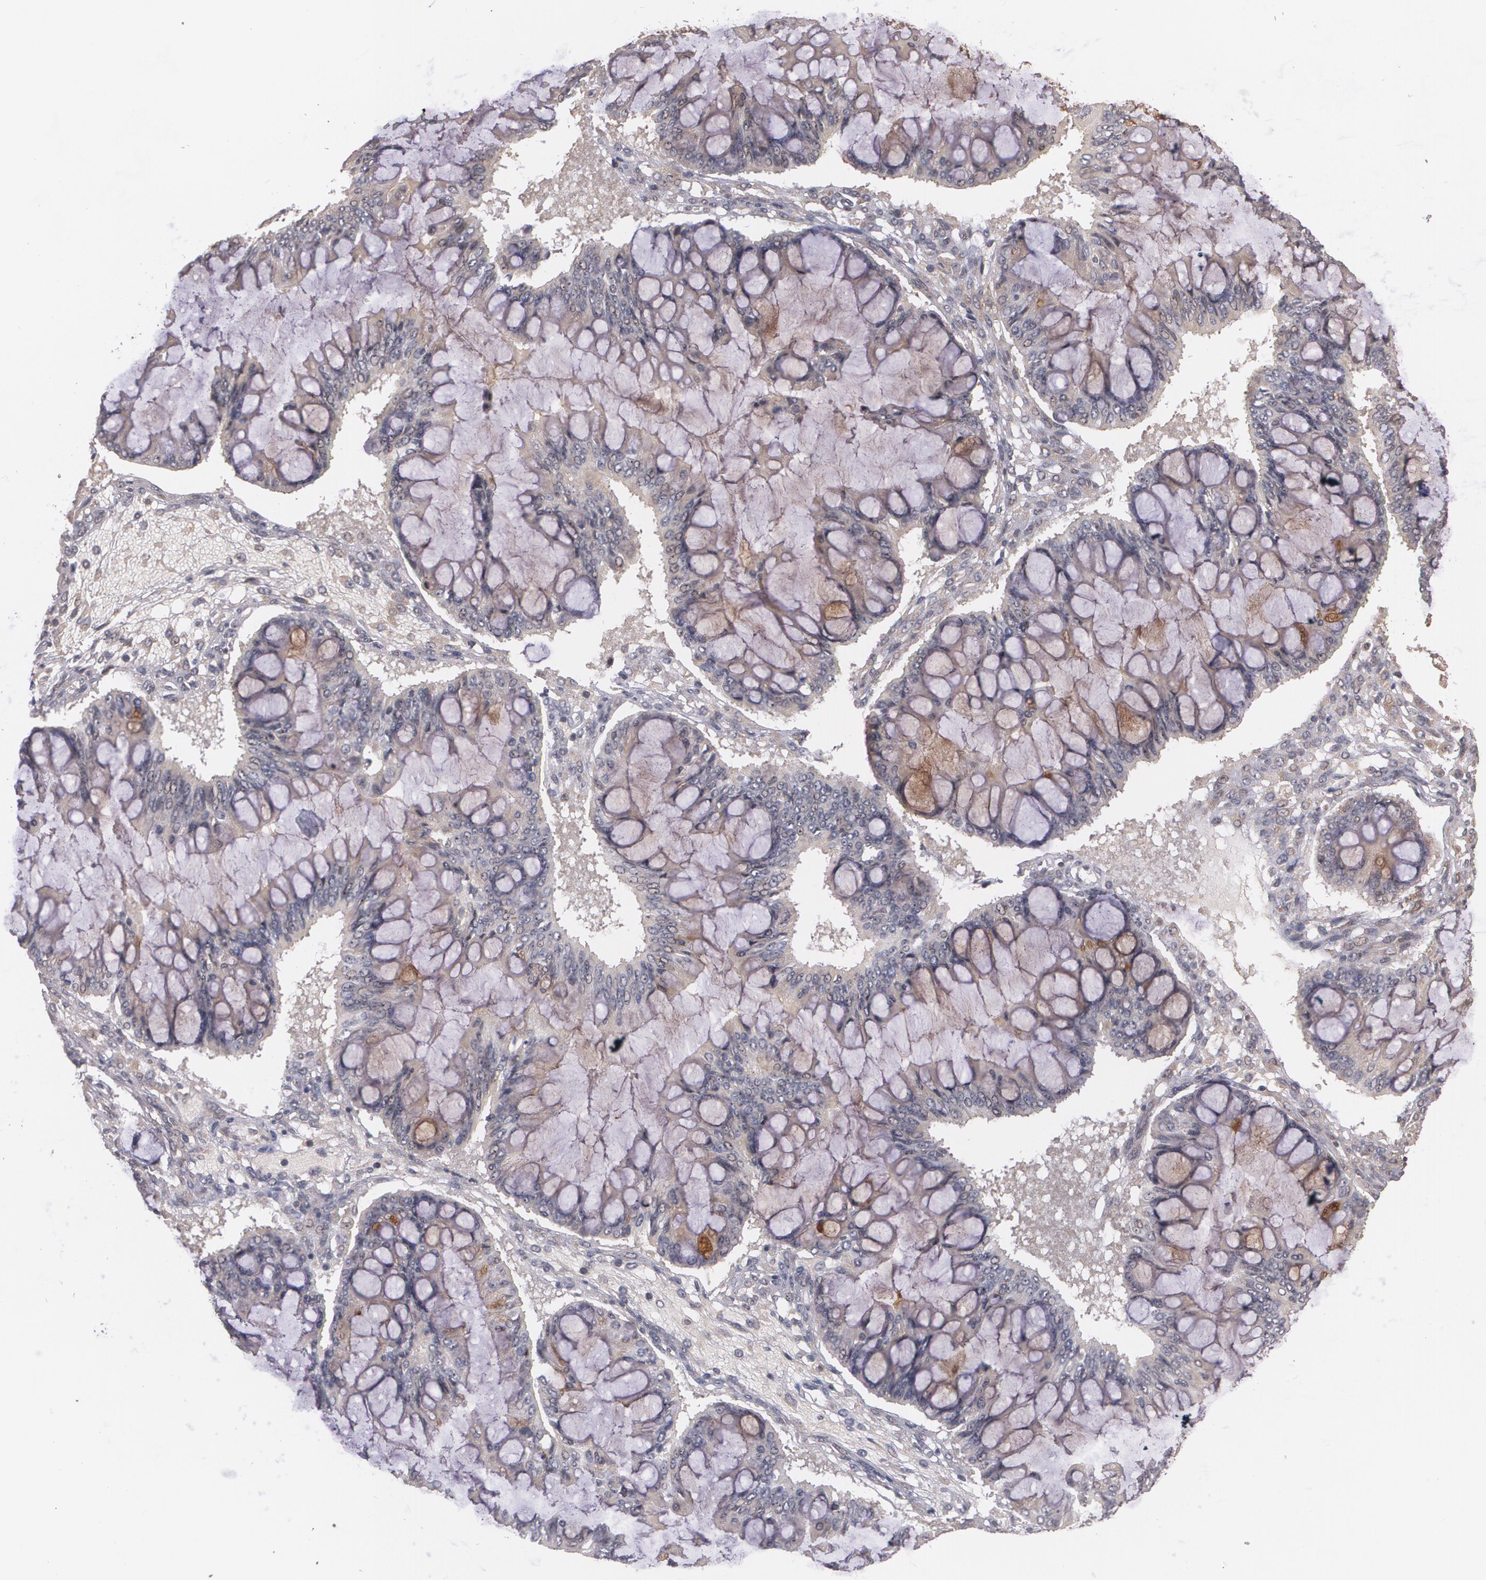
{"staining": {"intensity": "weak", "quantity": "25%-75%", "location": "cytoplasmic/membranous"}, "tissue": "ovarian cancer", "cell_type": "Tumor cells", "image_type": "cancer", "snomed": [{"axis": "morphology", "description": "Cystadenocarcinoma, mucinous, NOS"}, {"axis": "topography", "description": "Ovary"}], "caption": "Tumor cells demonstrate low levels of weak cytoplasmic/membranous expression in approximately 25%-75% of cells in ovarian cancer.", "gene": "IFNGR2", "patient": {"sex": "female", "age": 73}}